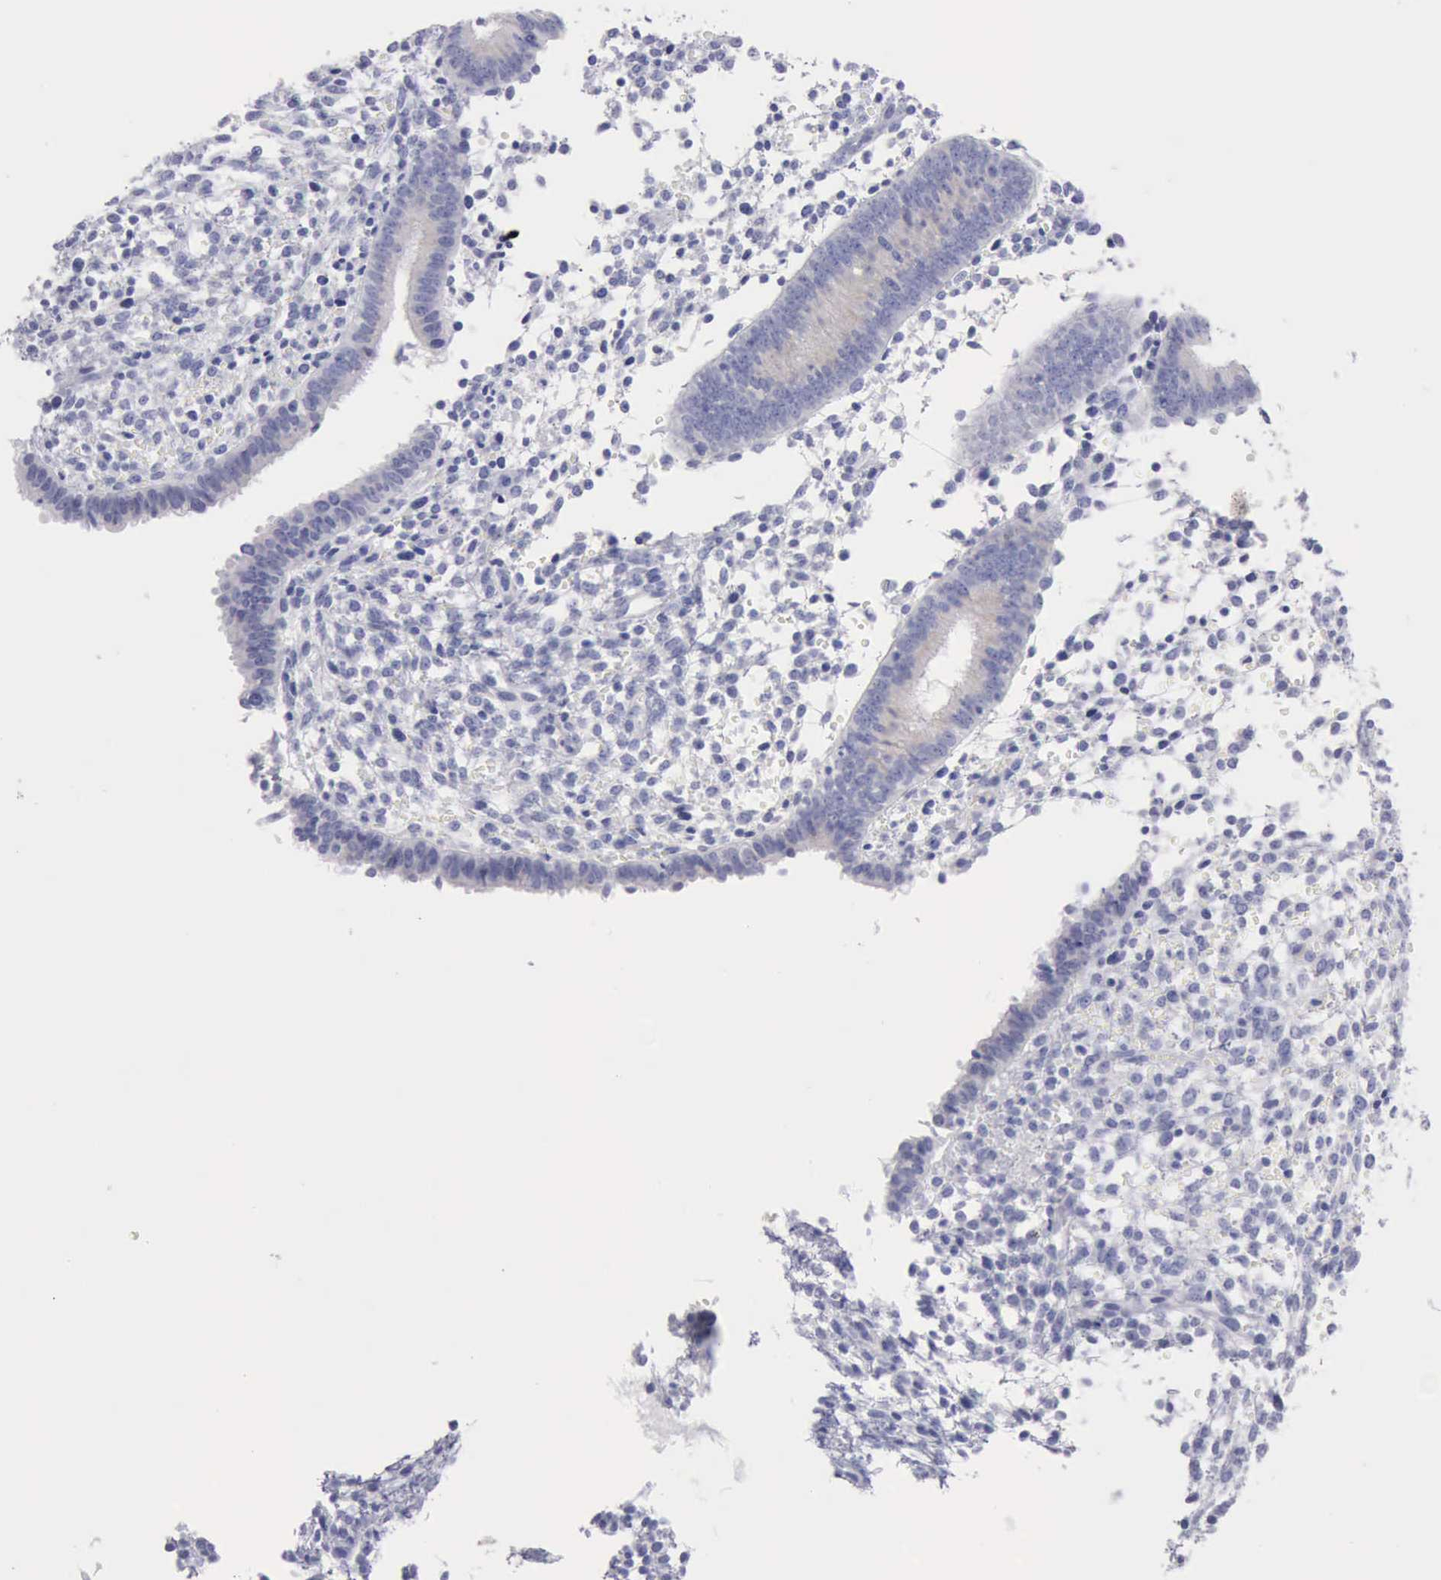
{"staining": {"intensity": "negative", "quantity": "none", "location": "none"}, "tissue": "endometrium", "cell_type": "Cells in endometrial stroma", "image_type": "normal", "snomed": [{"axis": "morphology", "description": "Normal tissue, NOS"}, {"axis": "topography", "description": "Endometrium"}], "caption": "This photomicrograph is of normal endometrium stained with immunohistochemistry (IHC) to label a protein in brown with the nuclei are counter-stained blue. There is no positivity in cells in endometrial stroma. (Immunohistochemistry (ihc), brightfield microscopy, high magnification).", "gene": "ANGEL1", "patient": {"sex": "female", "age": 35}}